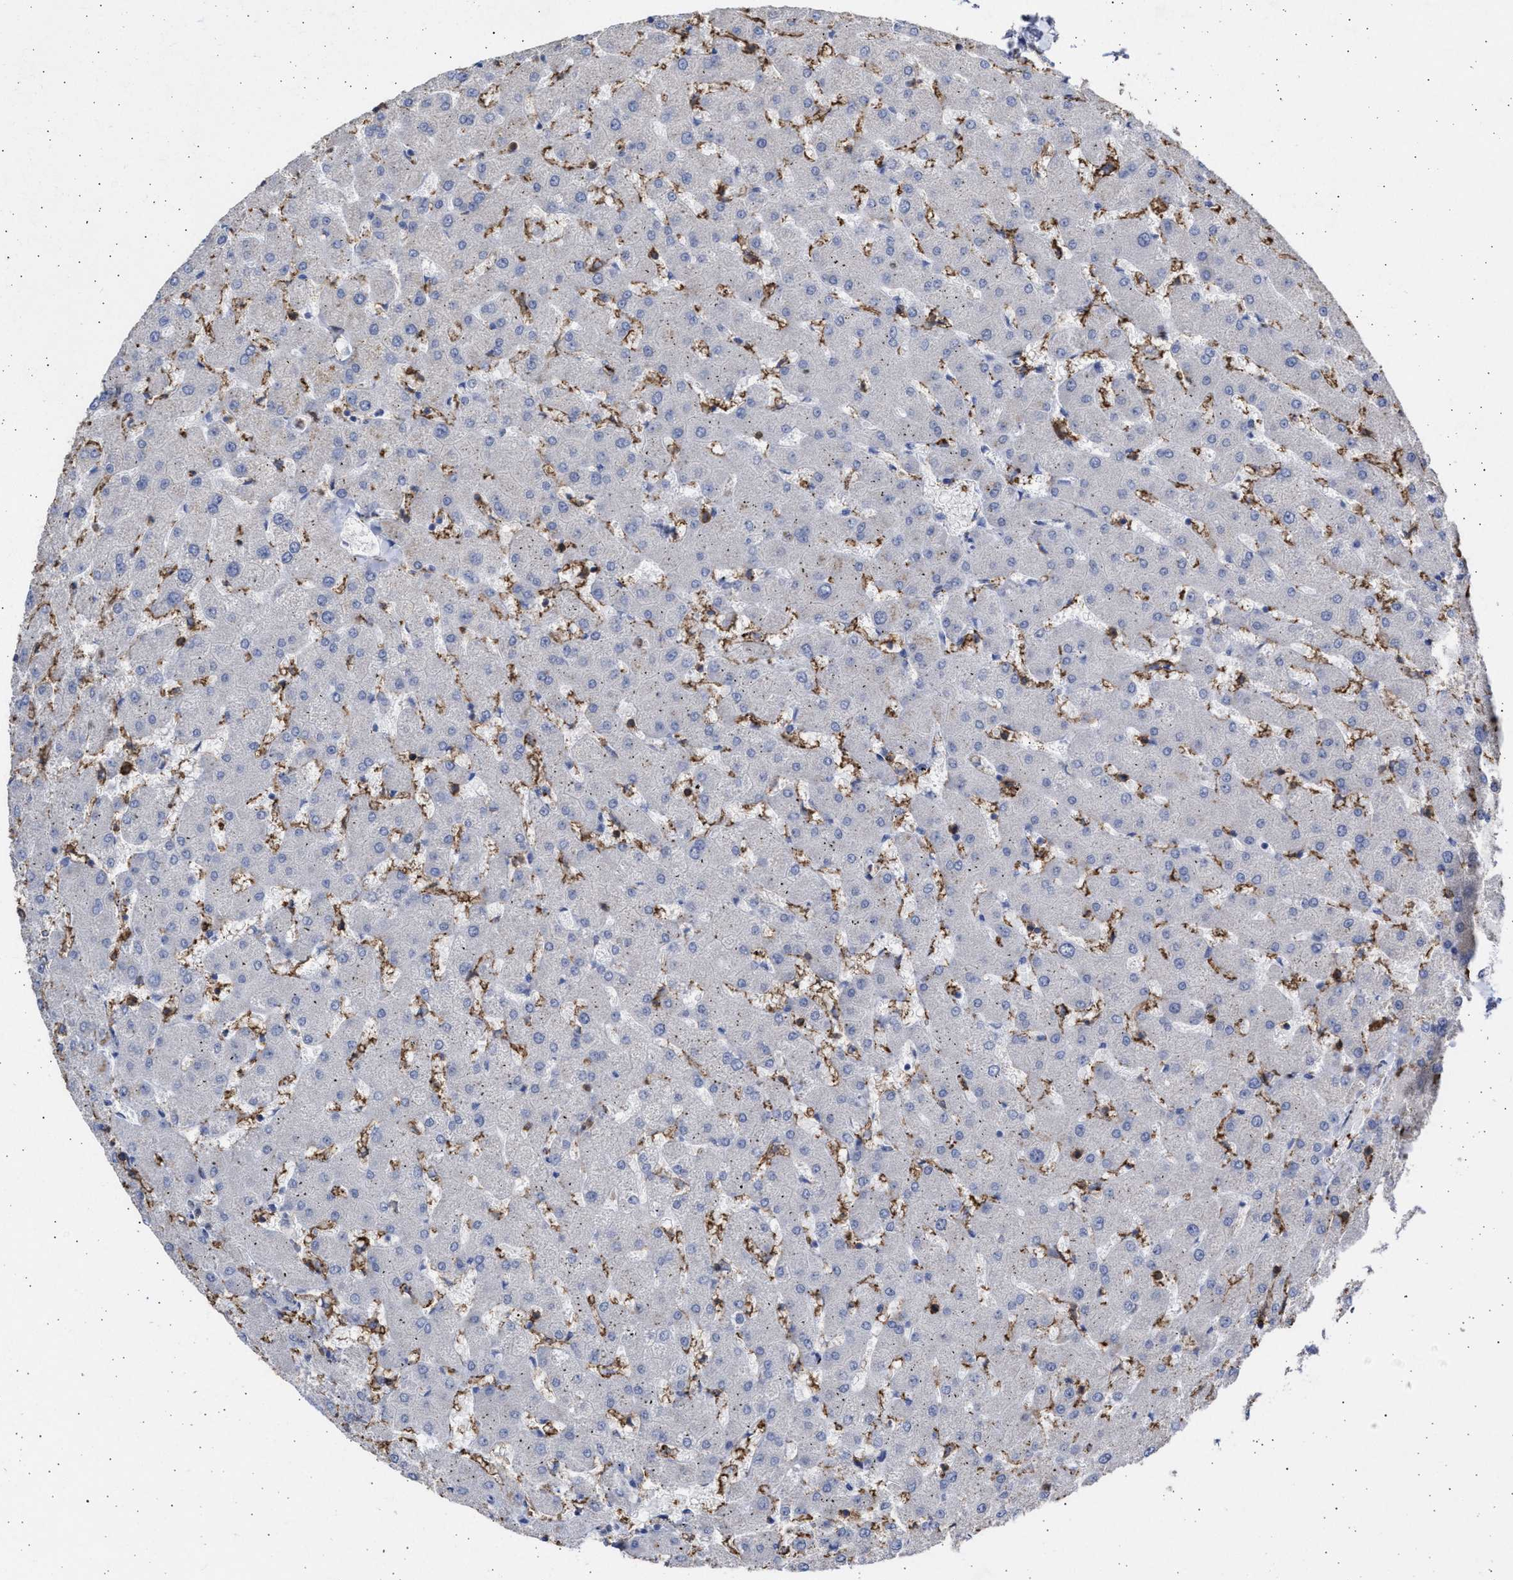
{"staining": {"intensity": "weak", "quantity": "25%-75%", "location": "cytoplasmic/membranous,nuclear"}, "tissue": "liver", "cell_type": "Cholangiocytes", "image_type": "normal", "snomed": [{"axis": "morphology", "description": "Normal tissue, NOS"}, {"axis": "topography", "description": "Liver"}], "caption": "DAB immunohistochemical staining of normal human liver demonstrates weak cytoplasmic/membranous,nuclear protein staining in about 25%-75% of cholangiocytes.", "gene": "FCER1A", "patient": {"sex": "female", "age": 63}}